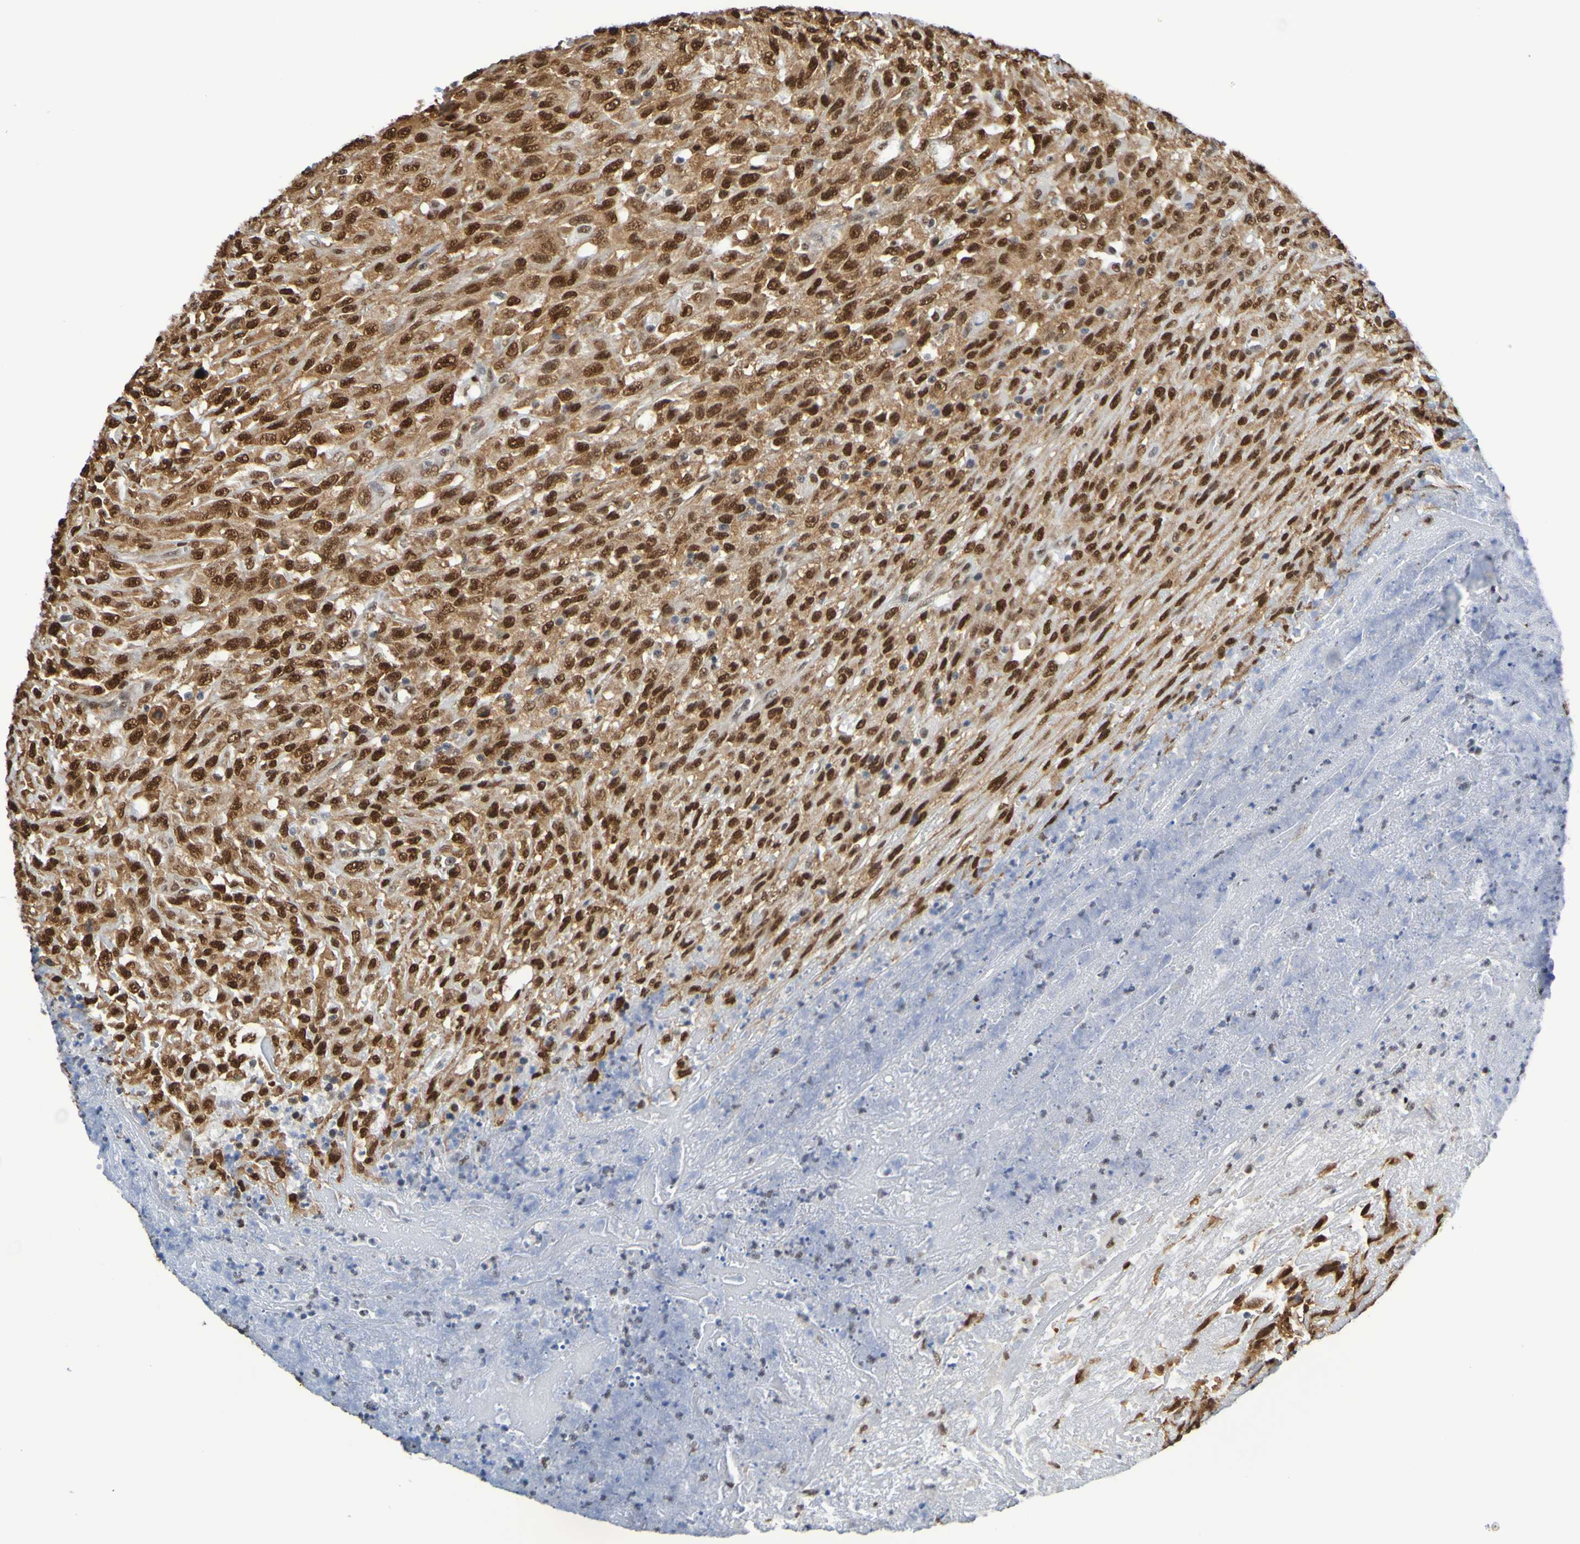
{"staining": {"intensity": "strong", "quantity": ">75%", "location": "nuclear"}, "tissue": "urothelial cancer", "cell_type": "Tumor cells", "image_type": "cancer", "snomed": [{"axis": "morphology", "description": "Urothelial carcinoma, High grade"}, {"axis": "topography", "description": "Urinary bladder"}], "caption": "Protein staining of urothelial carcinoma (high-grade) tissue reveals strong nuclear positivity in about >75% of tumor cells.", "gene": "HDAC2", "patient": {"sex": "male", "age": 66}}